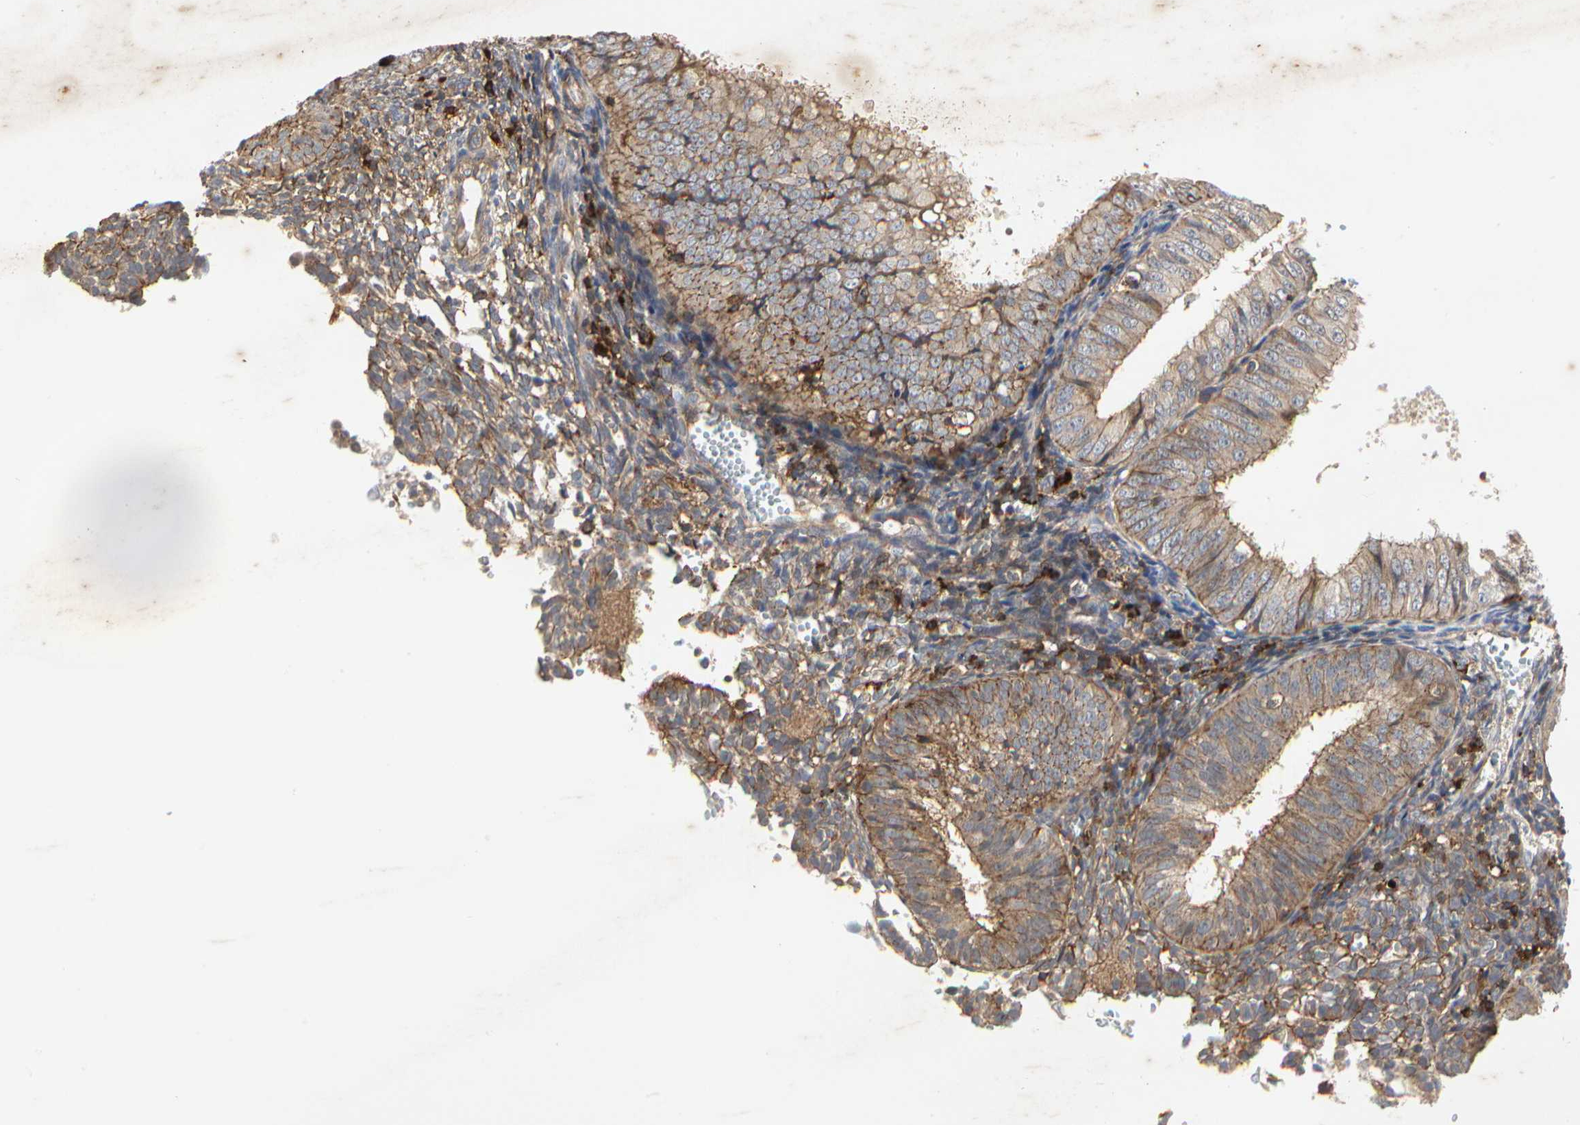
{"staining": {"intensity": "moderate", "quantity": "25%-75%", "location": "cytoplasmic/membranous"}, "tissue": "endometrial cancer", "cell_type": "Tumor cells", "image_type": "cancer", "snomed": [{"axis": "morphology", "description": "Normal tissue, NOS"}, {"axis": "morphology", "description": "Adenocarcinoma, NOS"}, {"axis": "topography", "description": "Endometrium"}], "caption": "Protein expression analysis of human endometrial cancer reveals moderate cytoplasmic/membranous staining in about 25%-75% of tumor cells.", "gene": "NAPG", "patient": {"sex": "female", "age": 53}}